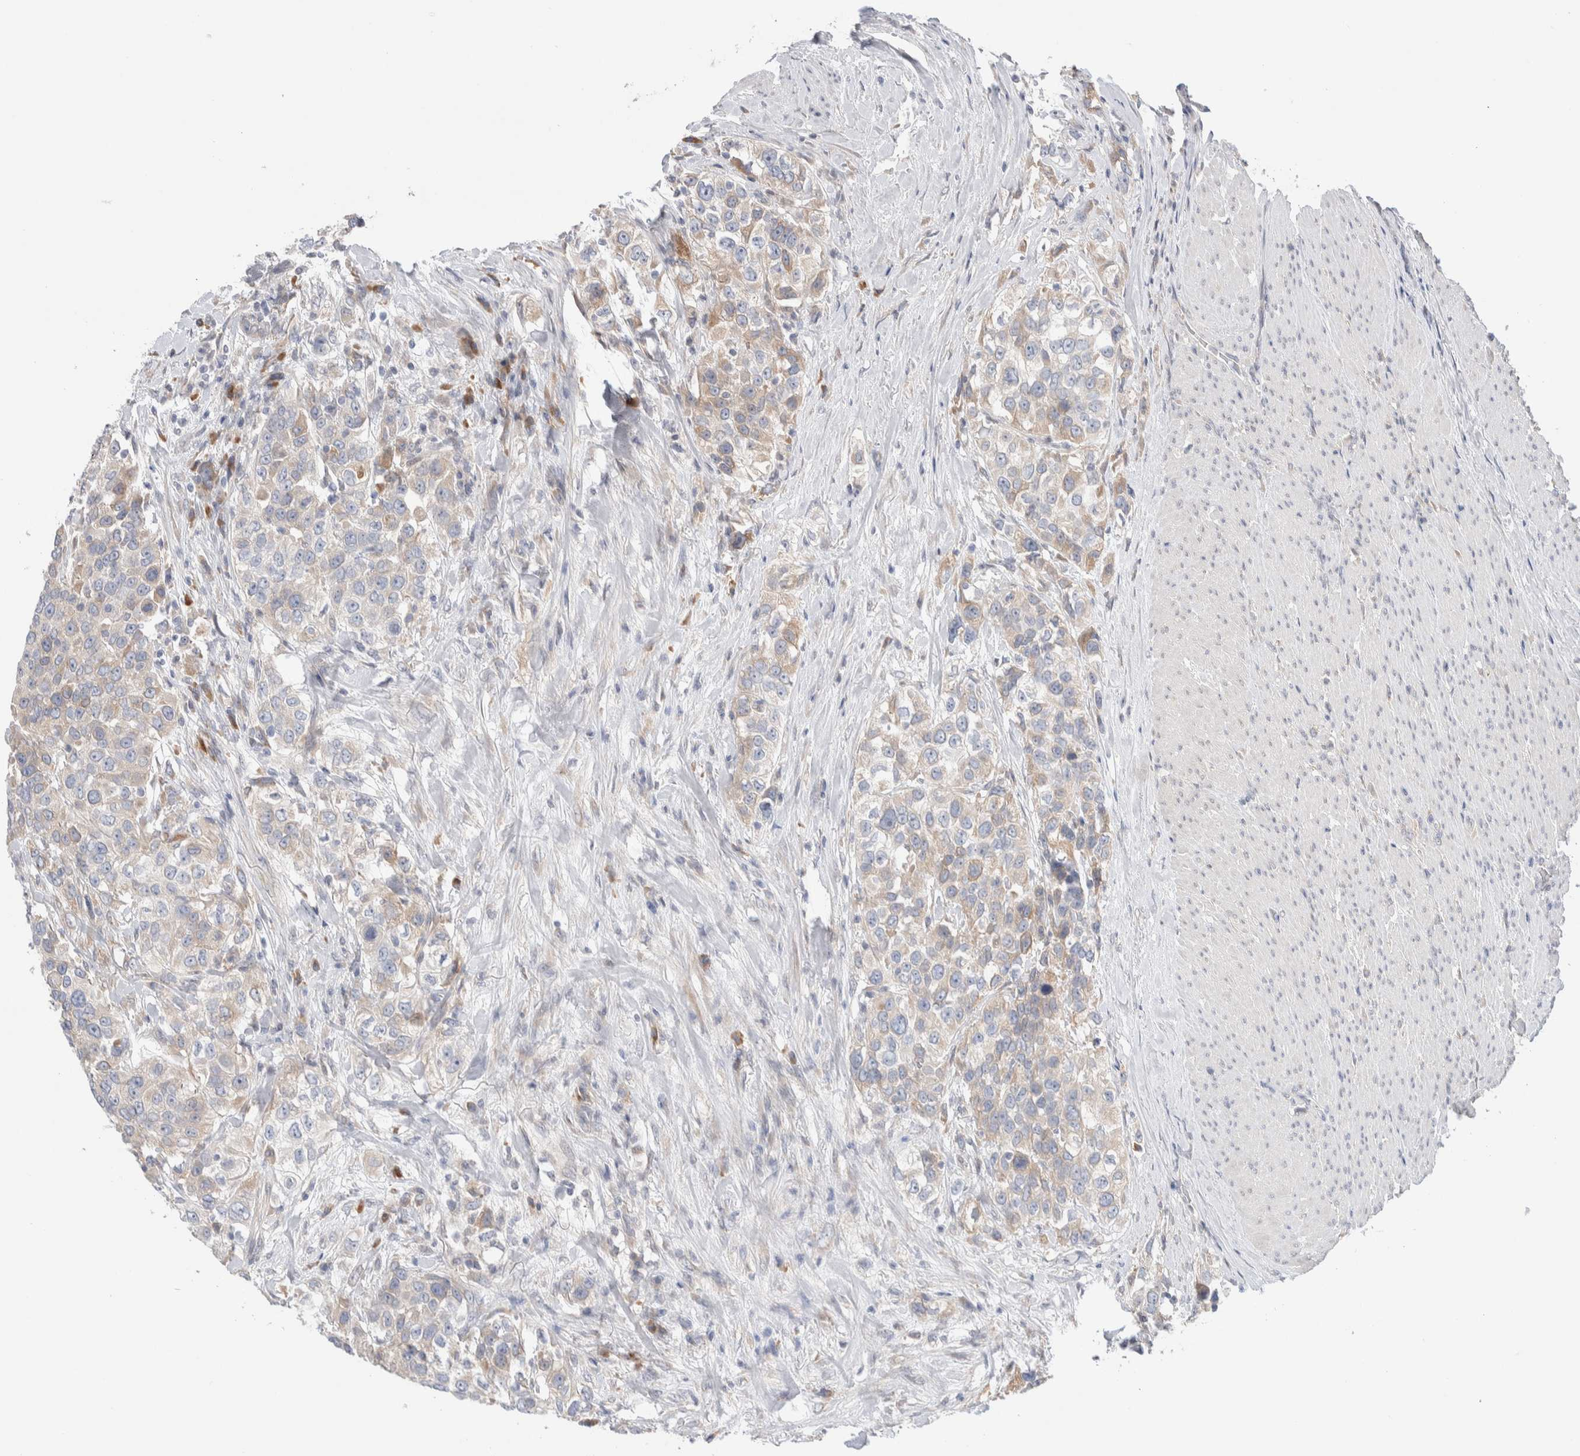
{"staining": {"intensity": "weak", "quantity": "25%-75%", "location": "cytoplasmic/membranous"}, "tissue": "urothelial cancer", "cell_type": "Tumor cells", "image_type": "cancer", "snomed": [{"axis": "morphology", "description": "Urothelial carcinoma, High grade"}, {"axis": "topography", "description": "Urinary bladder"}], "caption": "Weak cytoplasmic/membranous positivity is seen in about 25%-75% of tumor cells in urothelial cancer.", "gene": "RUSF1", "patient": {"sex": "female", "age": 80}}